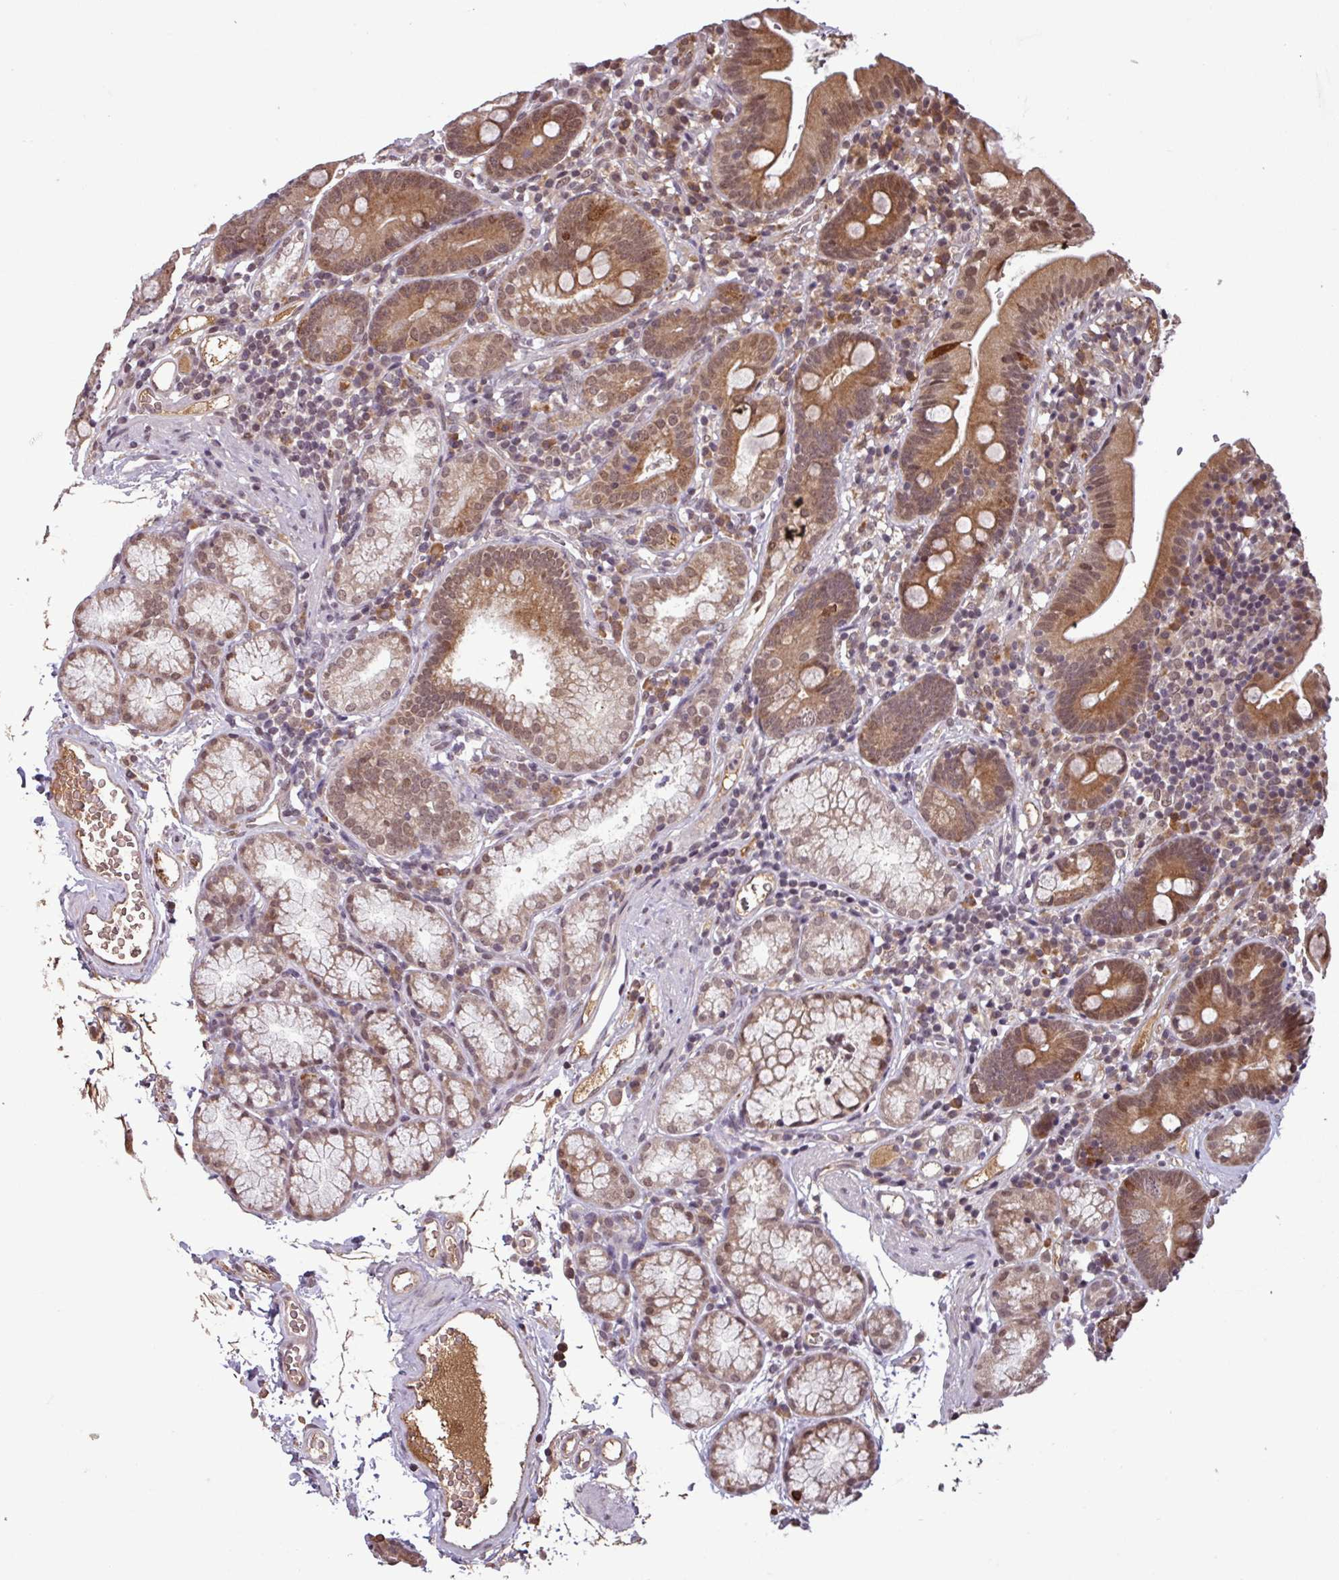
{"staining": {"intensity": "moderate", "quantity": ">75%", "location": "cytoplasmic/membranous,nuclear"}, "tissue": "duodenum", "cell_type": "Glandular cells", "image_type": "normal", "snomed": [{"axis": "morphology", "description": "Normal tissue, NOS"}, {"axis": "topography", "description": "Duodenum"}], "caption": "DAB immunohistochemical staining of benign human duodenum displays moderate cytoplasmic/membranous,nuclear protein positivity in approximately >75% of glandular cells.", "gene": "NOB1", "patient": {"sex": "female", "age": 67}}